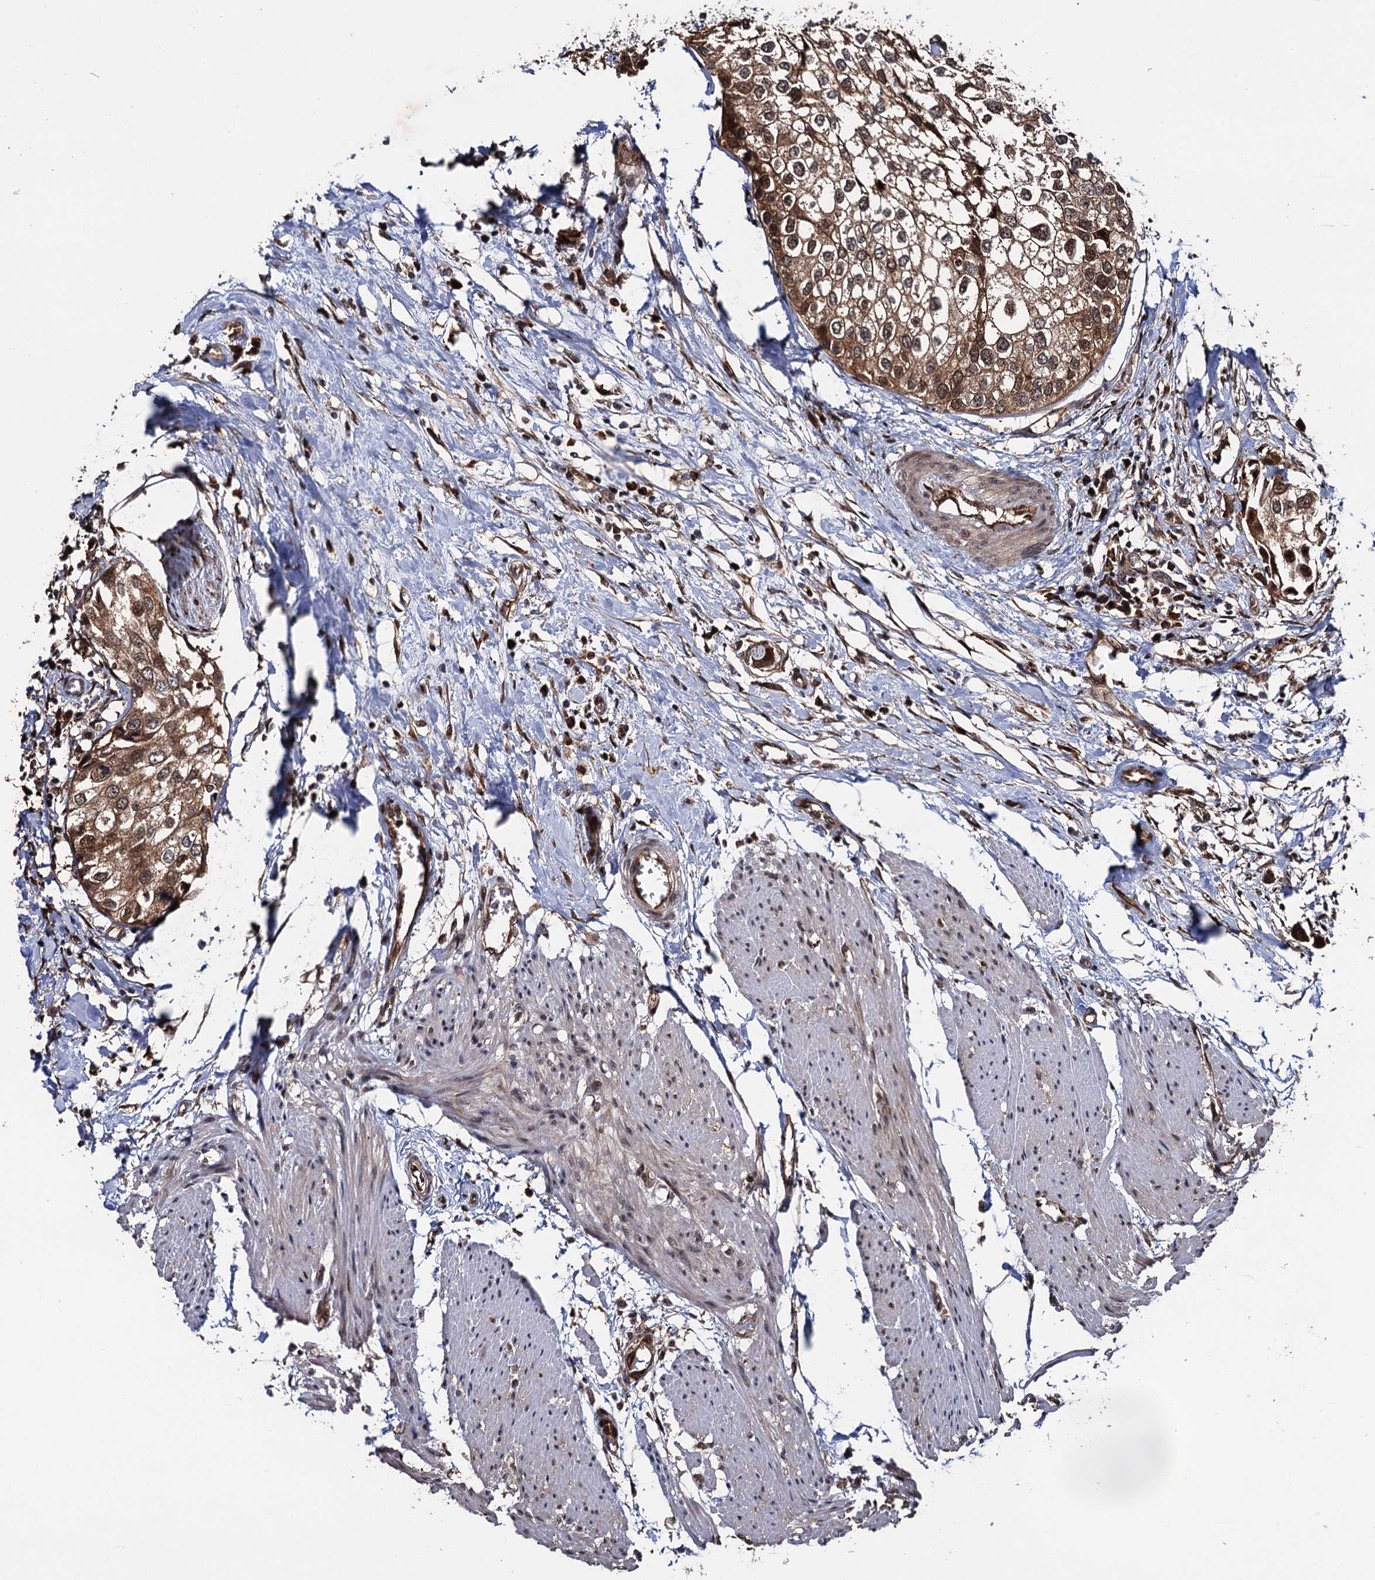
{"staining": {"intensity": "moderate", "quantity": ">75%", "location": "cytoplasmic/membranous"}, "tissue": "urothelial cancer", "cell_type": "Tumor cells", "image_type": "cancer", "snomed": [{"axis": "morphology", "description": "Urothelial carcinoma, High grade"}, {"axis": "topography", "description": "Urinary bladder"}], "caption": "Immunohistochemistry (IHC) (DAB) staining of urothelial cancer exhibits moderate cytoplasmic/membranous protein expression in about >75% of tumor cells.", "gene": "CDC23", "patient": {"sex": "male", "age": 64}}